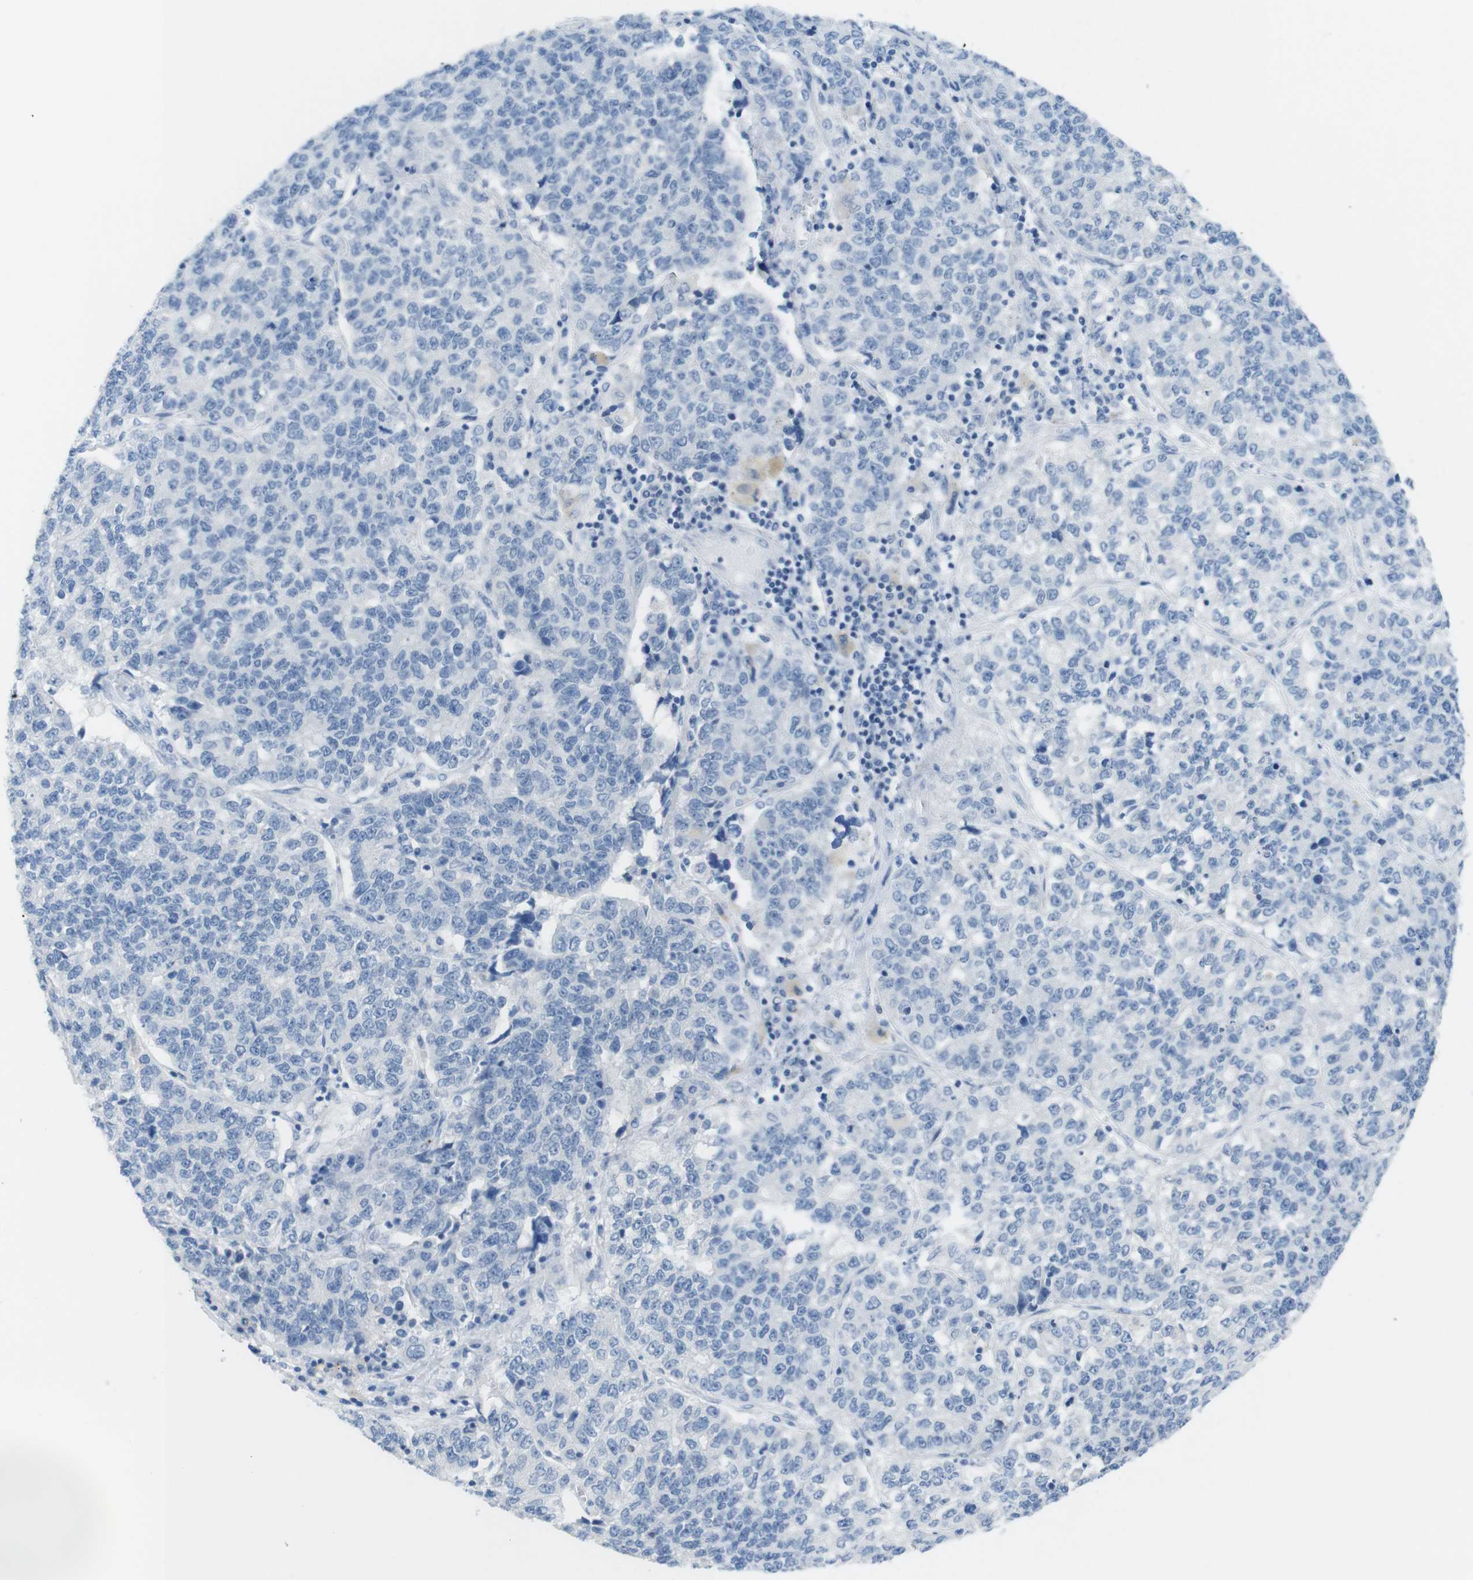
{"staining": {"intensity": "negative", "quantity": "none", "location": "none"}, "tissue": "lung cancer", "cell_type": "Tumor cells", "image_type": "cancer", "snomed": [{"axis": "morphology", "description": "Adenocarcinoma, NOS"}, {"axis": "topography", "description": "Lung"}], "caption": "IHC of adenocarcinoma (lung) shows no staining in tumor cells.", "gene": "OPN1SW", "patient": {"sex": "male", "age": 49}}